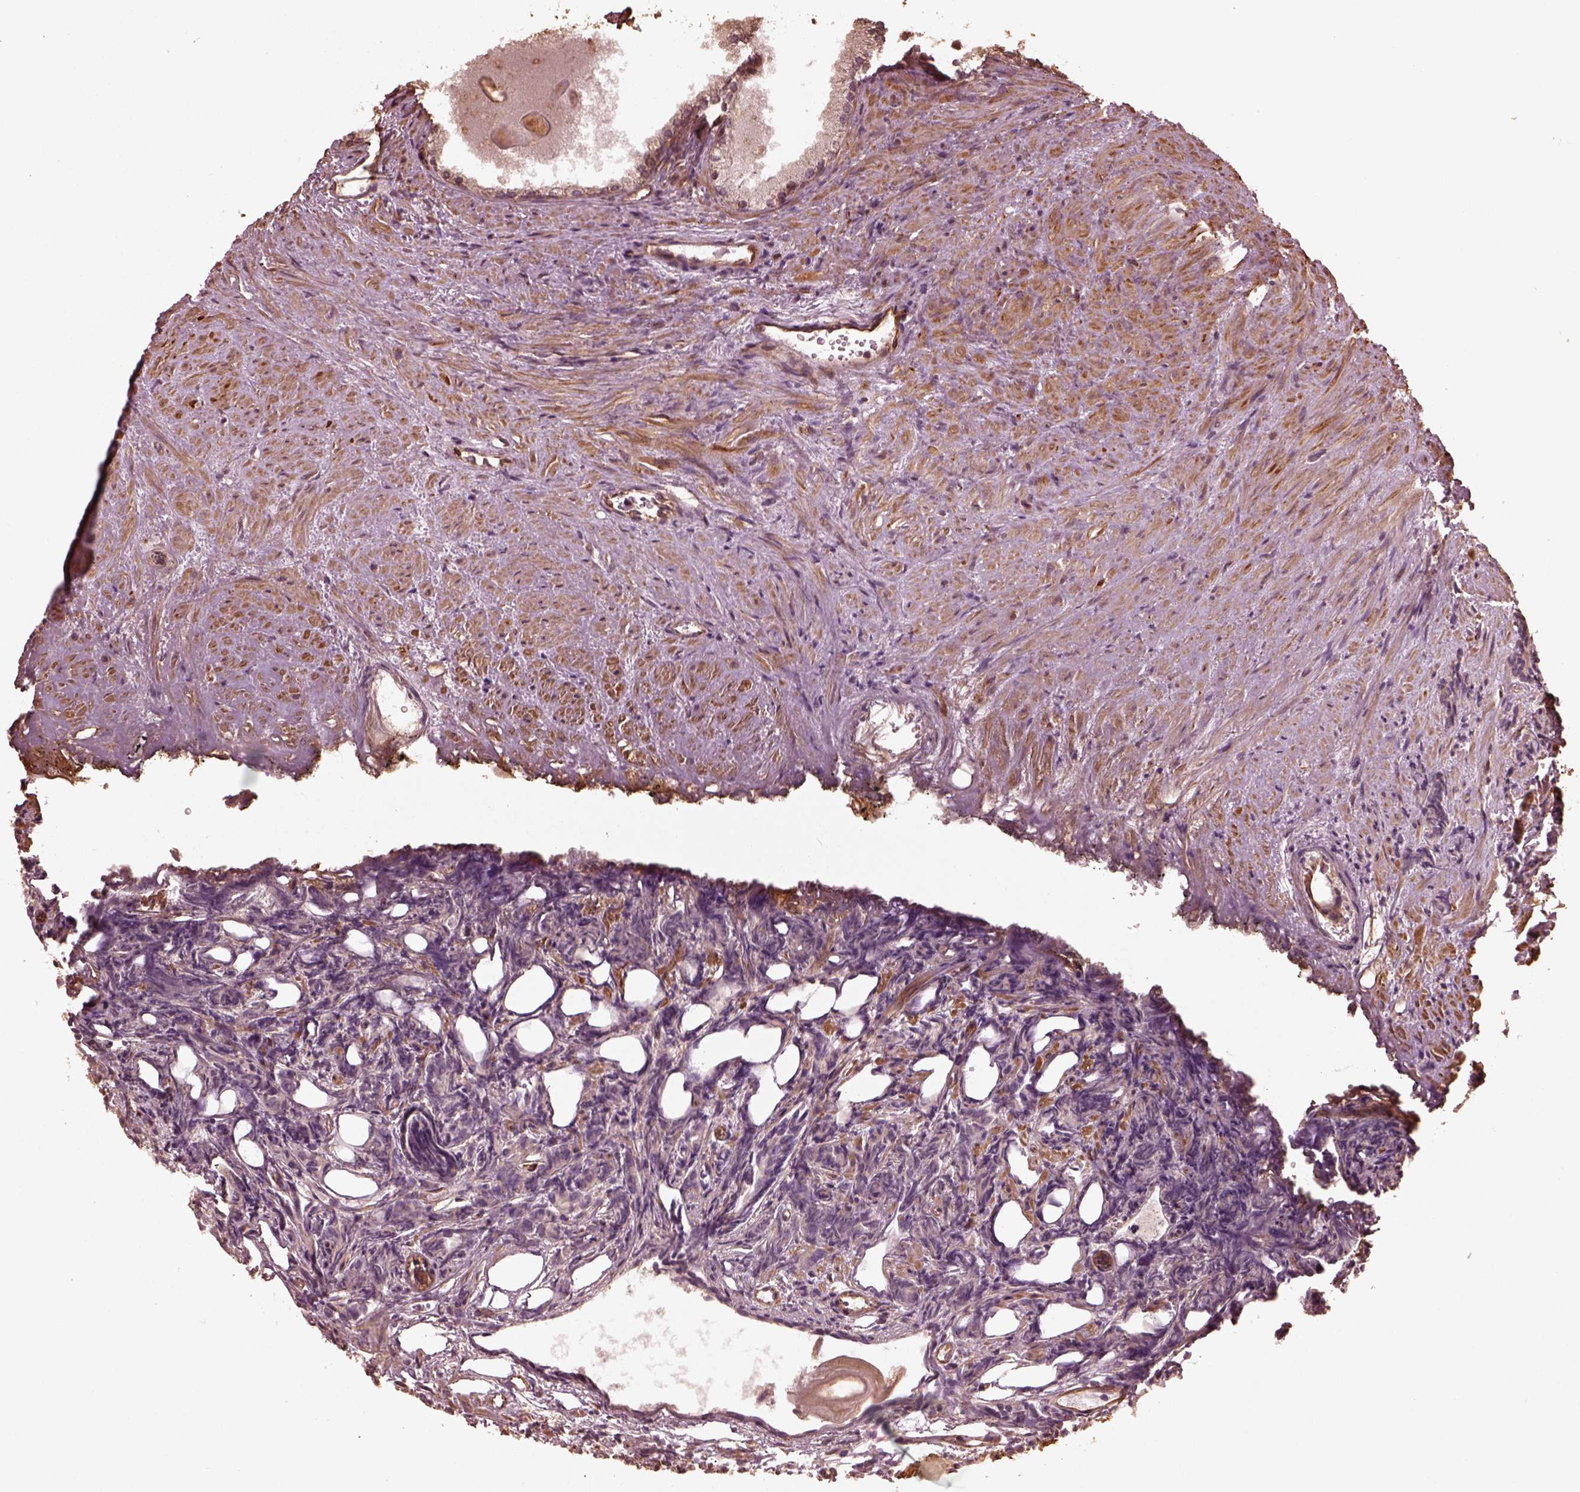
{"staining": {"intensity": "negative", "quantity": "none", "location": "none"}, "tissue": "prostate cancer", "cell_type": "Tumor cells", "image_type": "cancer", "snomed": [{"axis": "morphology", "description": "Adenocarcinoma, High grade"}, {"axis": "topography", "description": "Prostate"}], "caption": "Tumor cells are negative for brown protein staining in prostate high-grade adenocarcinoma.", "gene": "GTPBP1", "patient": {"sex": "male", "age": 84}}